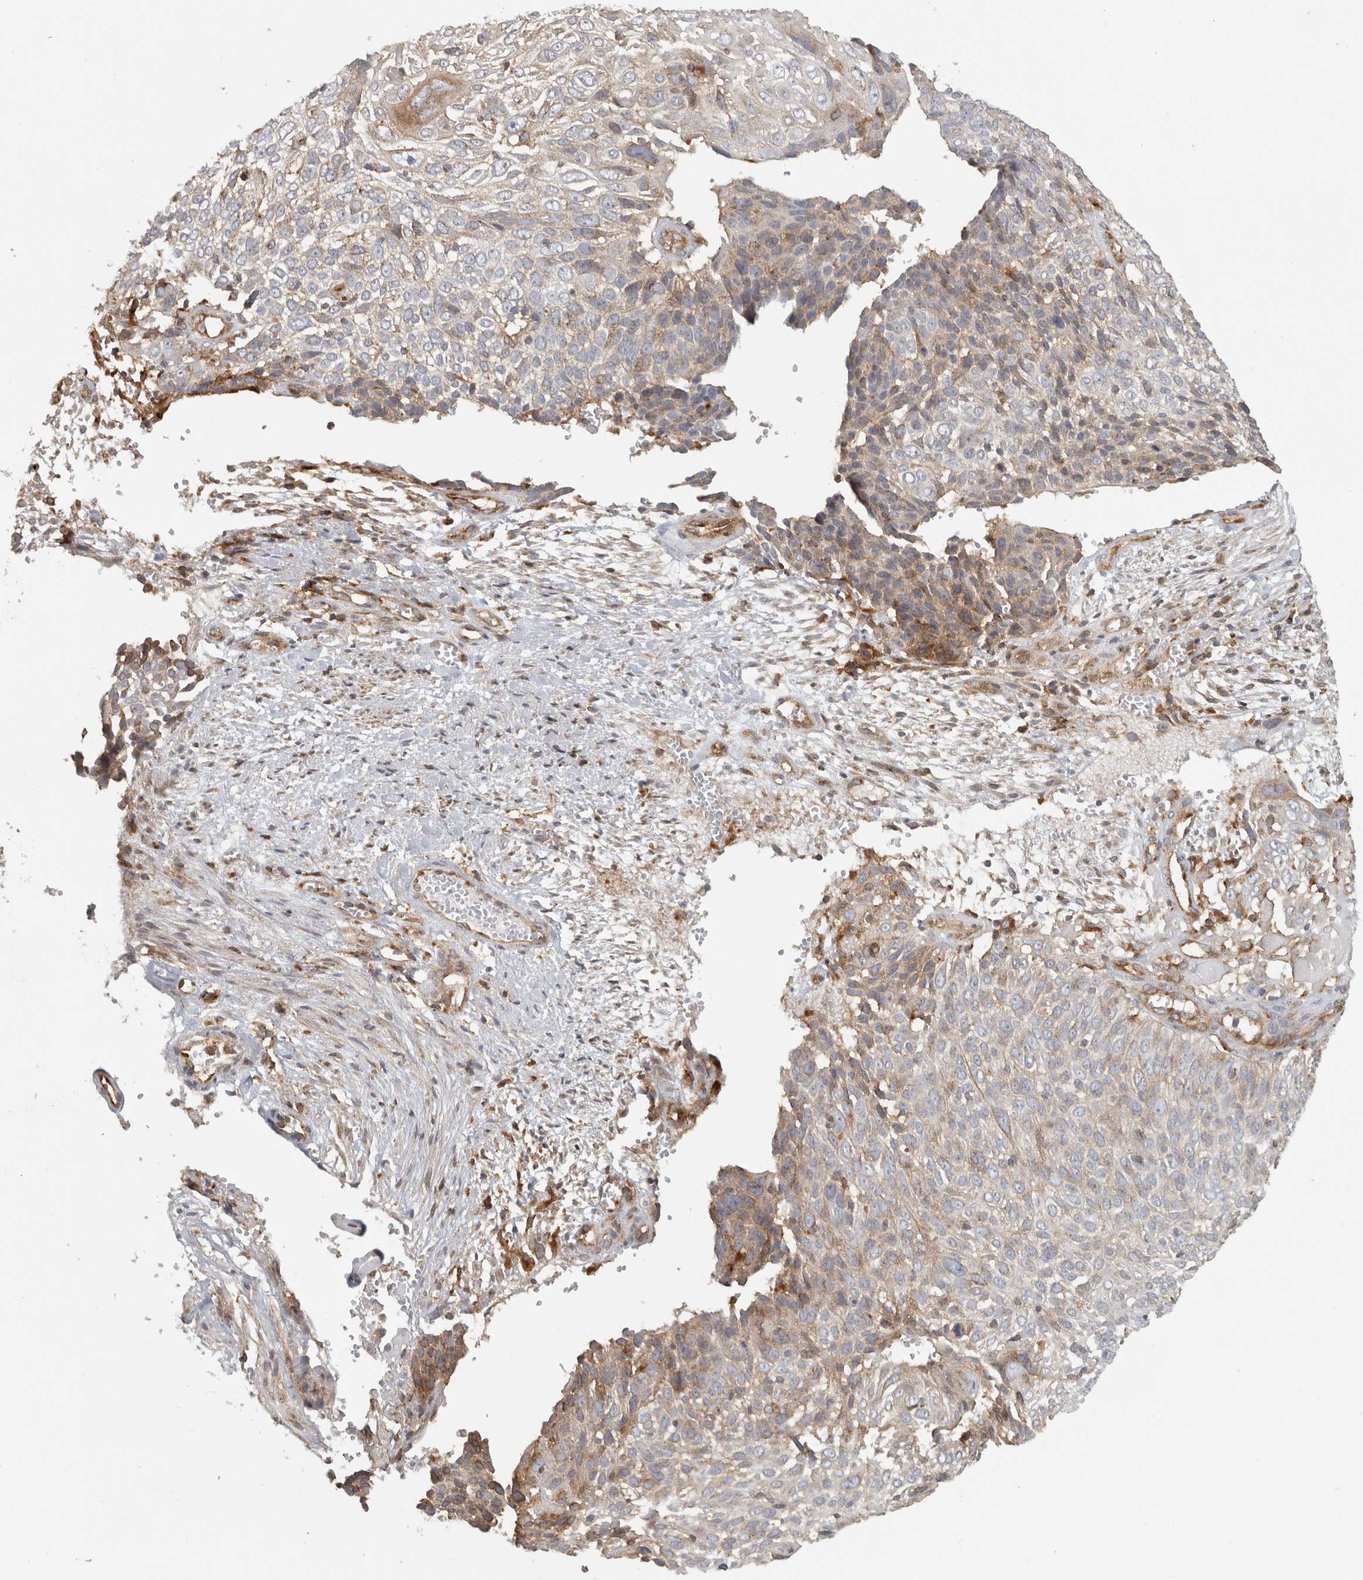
{"staining": {"intensity": "weak", "quantity": "25%-75%", "location": "cytoplasmic/membranous"}, "tissue": "cervical cancer", "cell_type": "Tumor cells", "image_type": "cancer", "snomed": [{"axis": "morphology", "description": "Squamous cell carcinoma, NOS"}, {"axis": "topography", "description": "Cervix"}], "caption": "This photomicrograph shows cervical cancer stained with IHC to label a protein in brown. The cytoplasmic/membranous of tumor cells show weak positivity for the protein. Nuclei are counter-stained blue.", "gene": "HLA-E", "patient": {"sex": "female", "age": 74}}